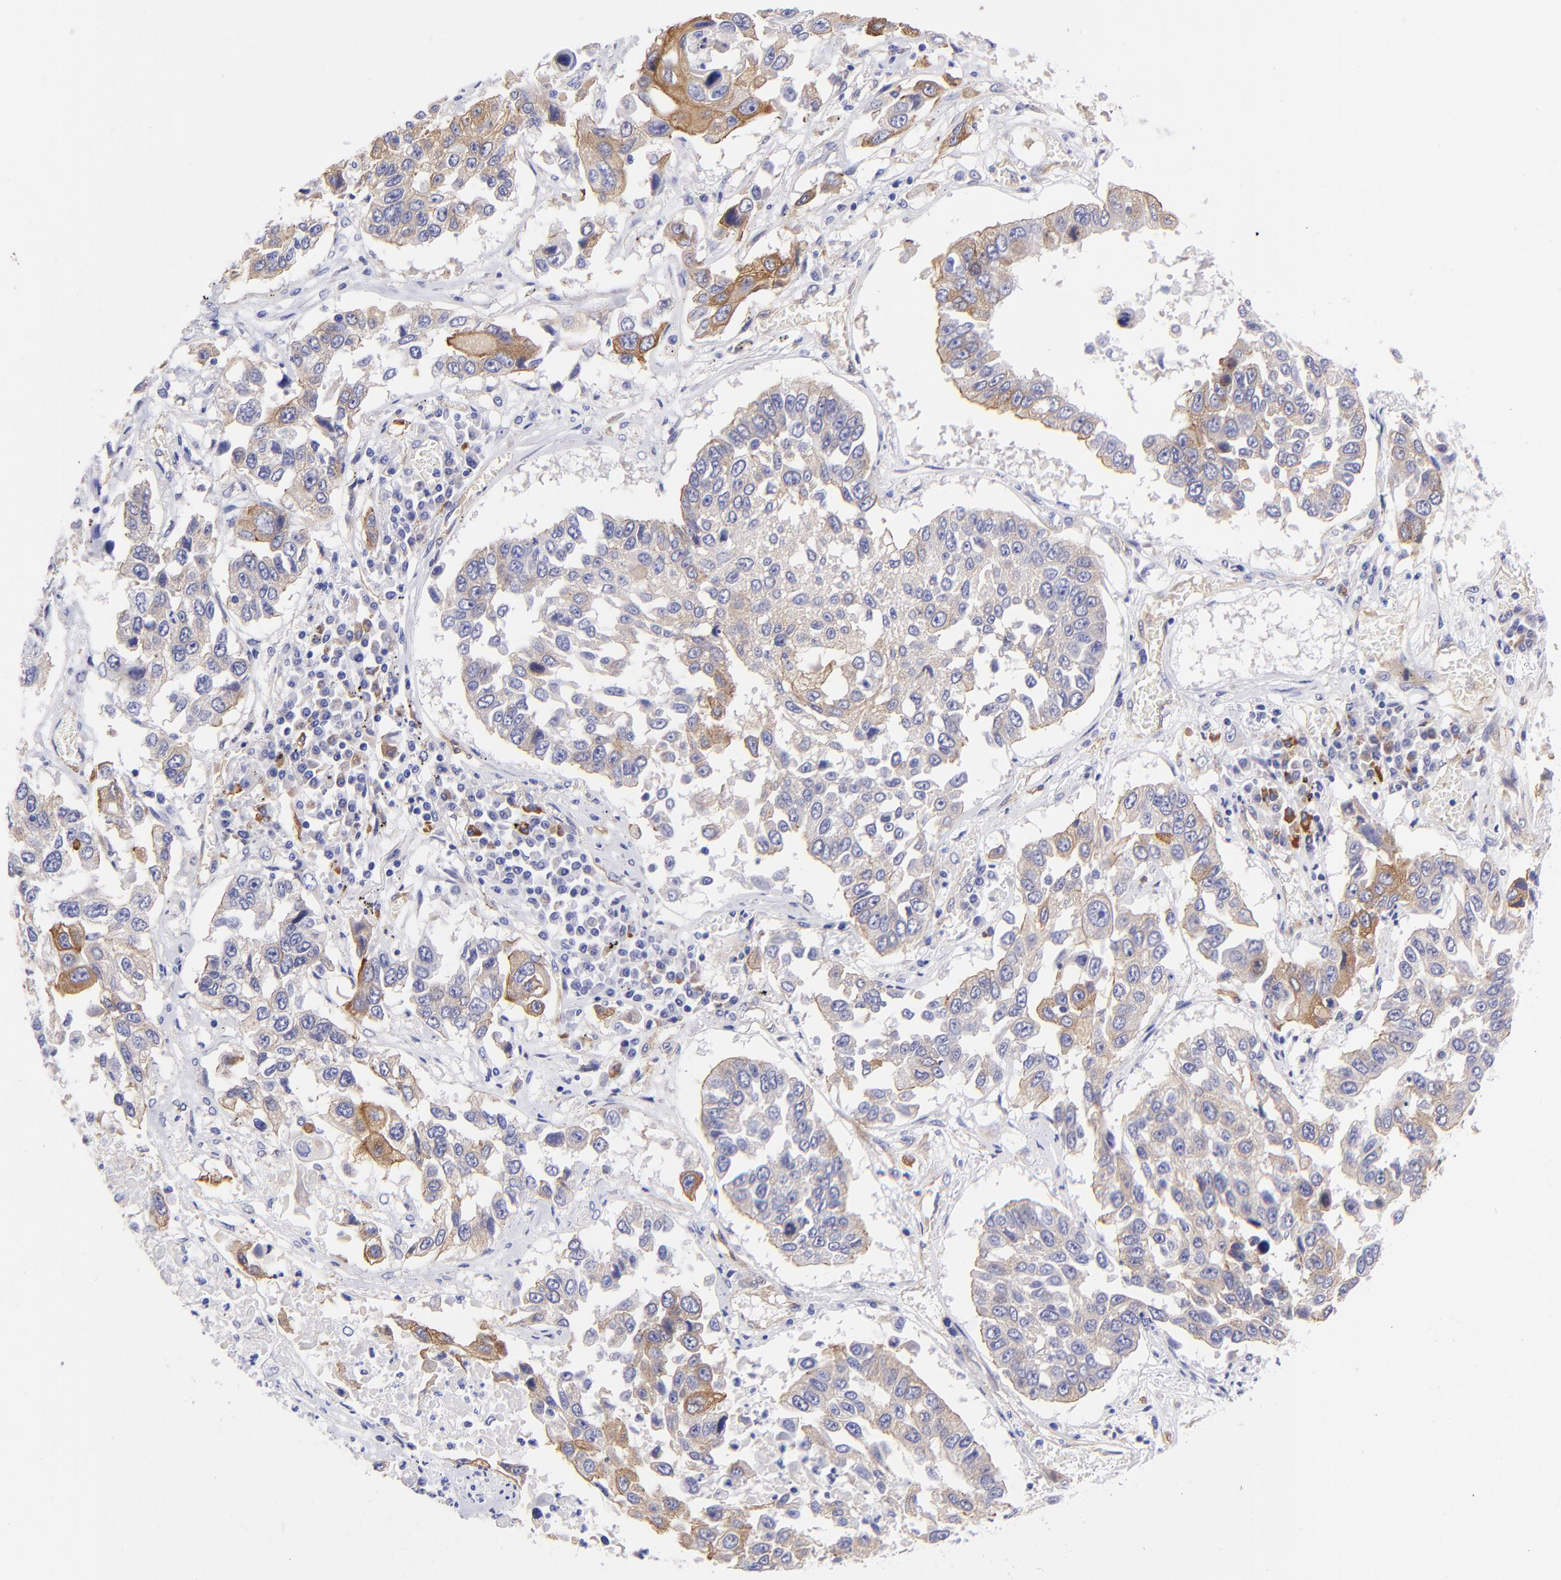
{"staining": {"intensity": "moderate", "quantity": "25%-75%", "location": "cytoplasmic/membranous"}, "tissue": "lung cancer", "cell_type": "Tumor cells", "image_type": "cancer", "snomed": [{"axis": "morphology", "description": "Squamous cell carcinoma, NOS"}, {"axis": "topography", "description": "Lung"}], "caption": "Lung cancer (squamous cell carcinoma) stained for a protein (brown) demonstrates moderate cytoplasmic/membranous positive staining in approximately 25%-75% of tumor cells.", "gene": "PPFIBP1", "patient": {"sex": "male", "age": 71}}